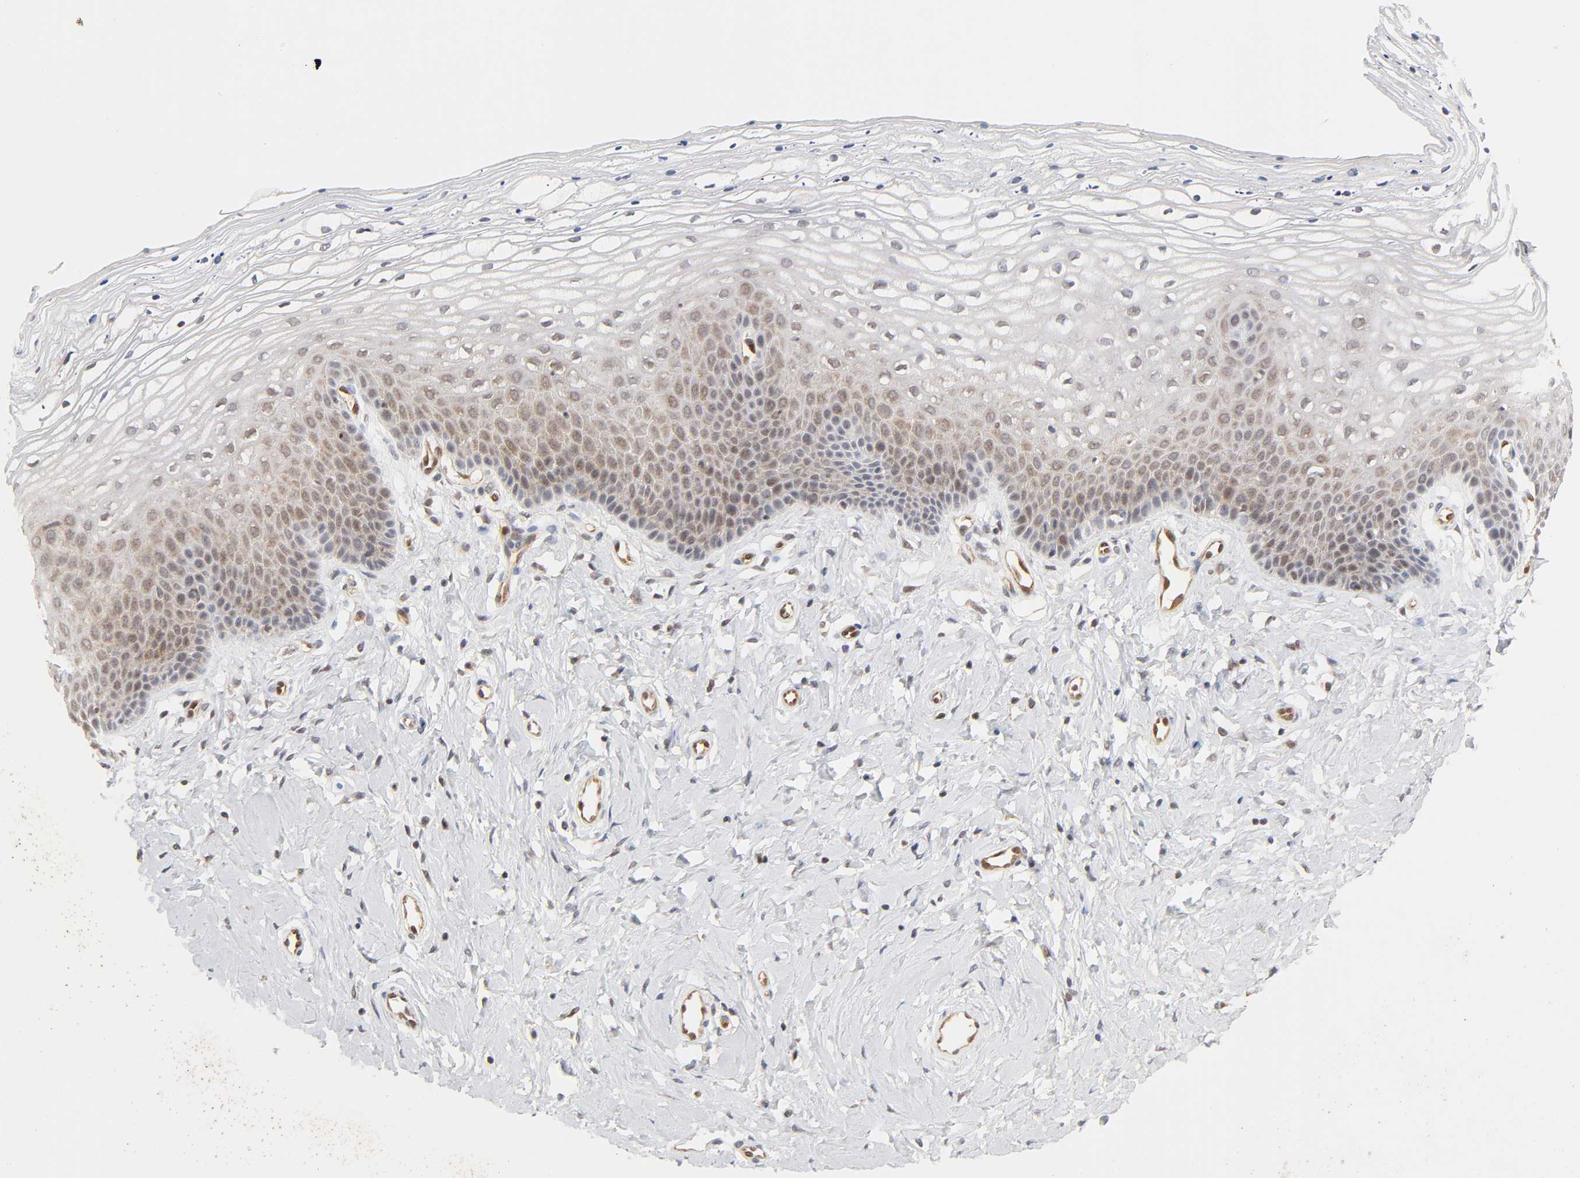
{"staining": {"intensity": "weak", "quantity": "25%-75%", "location": "cytoplasmic/membranous,nuclear"}, "tissue": "vagina", "cell_type": "Squamous epithelial cells", "image_type": "normal", "snomed": [{"axis": "morphology", "description": "Normal tissue, NOS"}, {"axis": "topography", "description": "Vagina"}], "caption": "Vagina stained with a brown dye shows weak cytoplasmic/membranous,nuclear positive positivity in about 25%-75% of squamous epithelial cells.", "gene": "CDC37", "patient": {"sex": "female", "age": 68}}